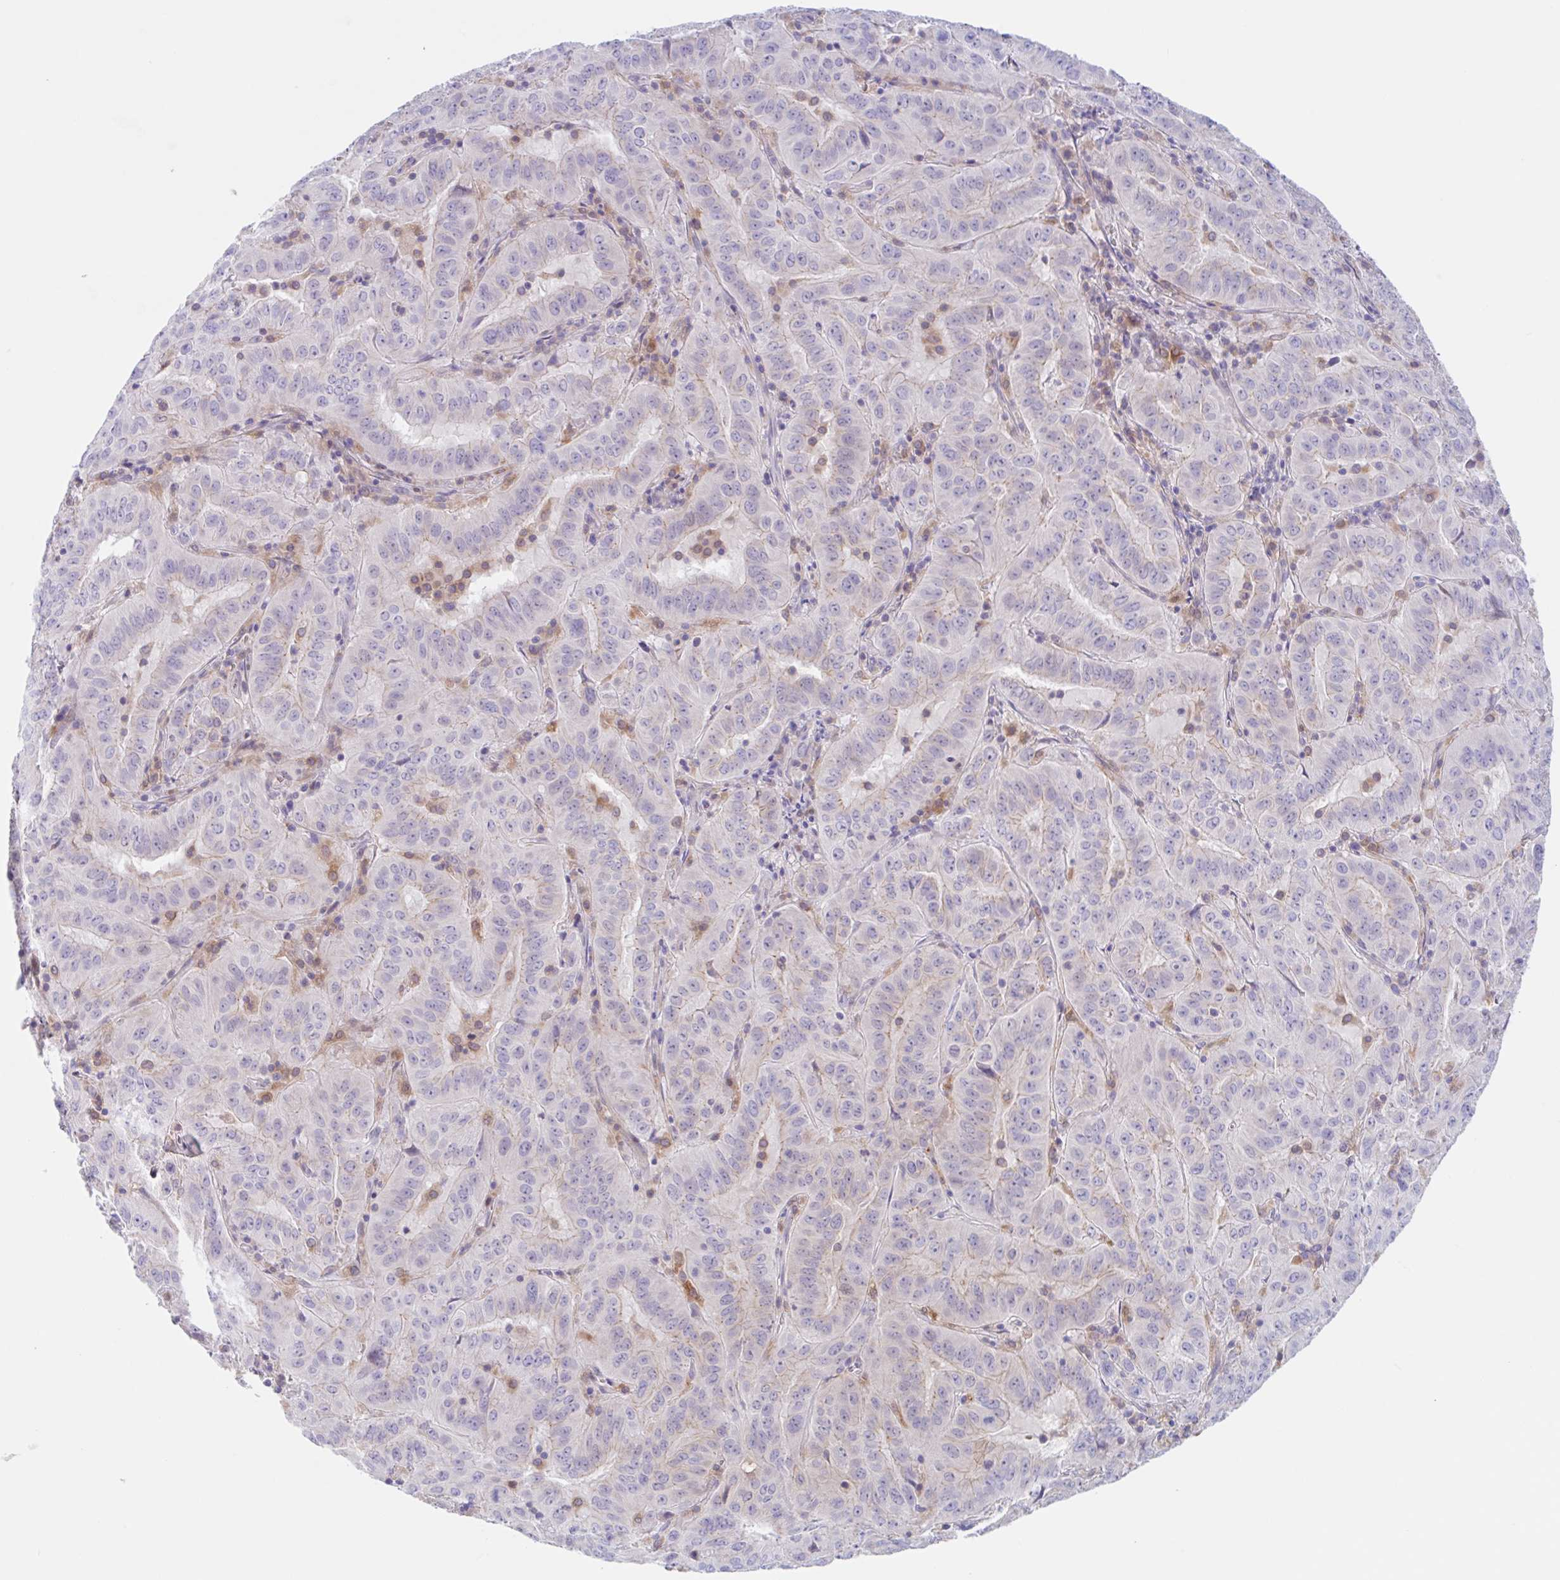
{"staining": {"intensity": "negative", "quantity": "none", "location": "none"}, "tissue": "pancreatic cancer", "cell_type": "Tumor cells", "image_type": "cancer", "snomed": [{"axis": "morphology", "description": "Adenocarcinoma, NOS"}, {"axis": "topography", "description": "Pancreas"}], "caption": "Immunohistochemical staining of human pancreatic cancer (adenocarcinoma) demonstrates no significant positivity in tumor cells.", "gene": "TMEM86A", "patient": {"sex": "male", "age": 63}}